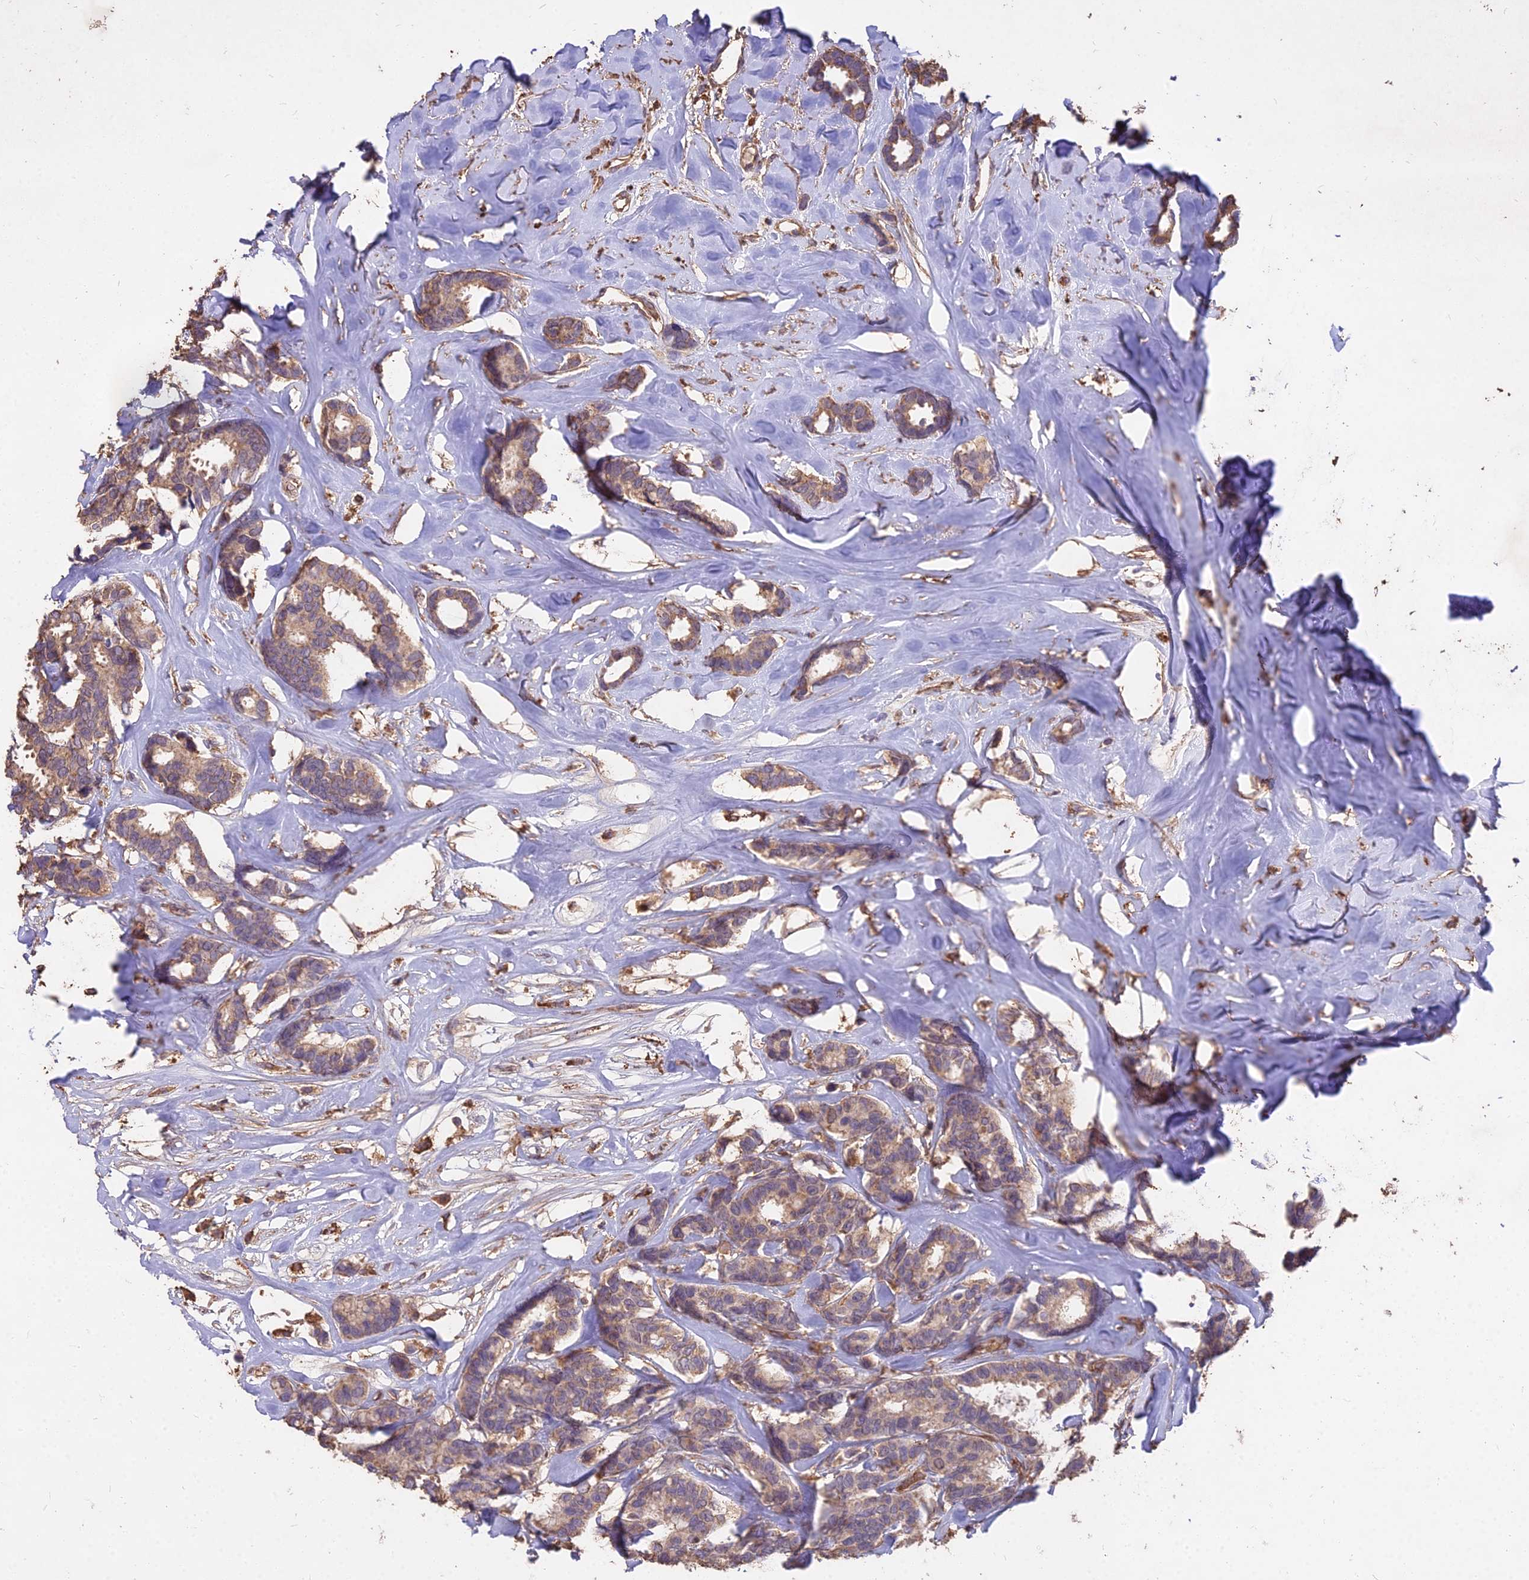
{"staining": {"intensity": "moderate", "quantity": ">75%", "location": "cytoplasmic/membranous"}, "tissue": "breast cancer", "cell_type": "Tumor cells", "image_type": "cancer", "snomed": [{"axis": "morphology", "description": "Duct carcinoma"}, {"axis": "topography", "description": "Breast"}], "caption": "Tumor cells reveal moderate cytoplasmic/membranous expression in approximately >75% of cells in breast cancer (infiltrating ductal carcinoma).", "gene": "CEMIP2", "patient": {"sex": "female", "age": 87}}